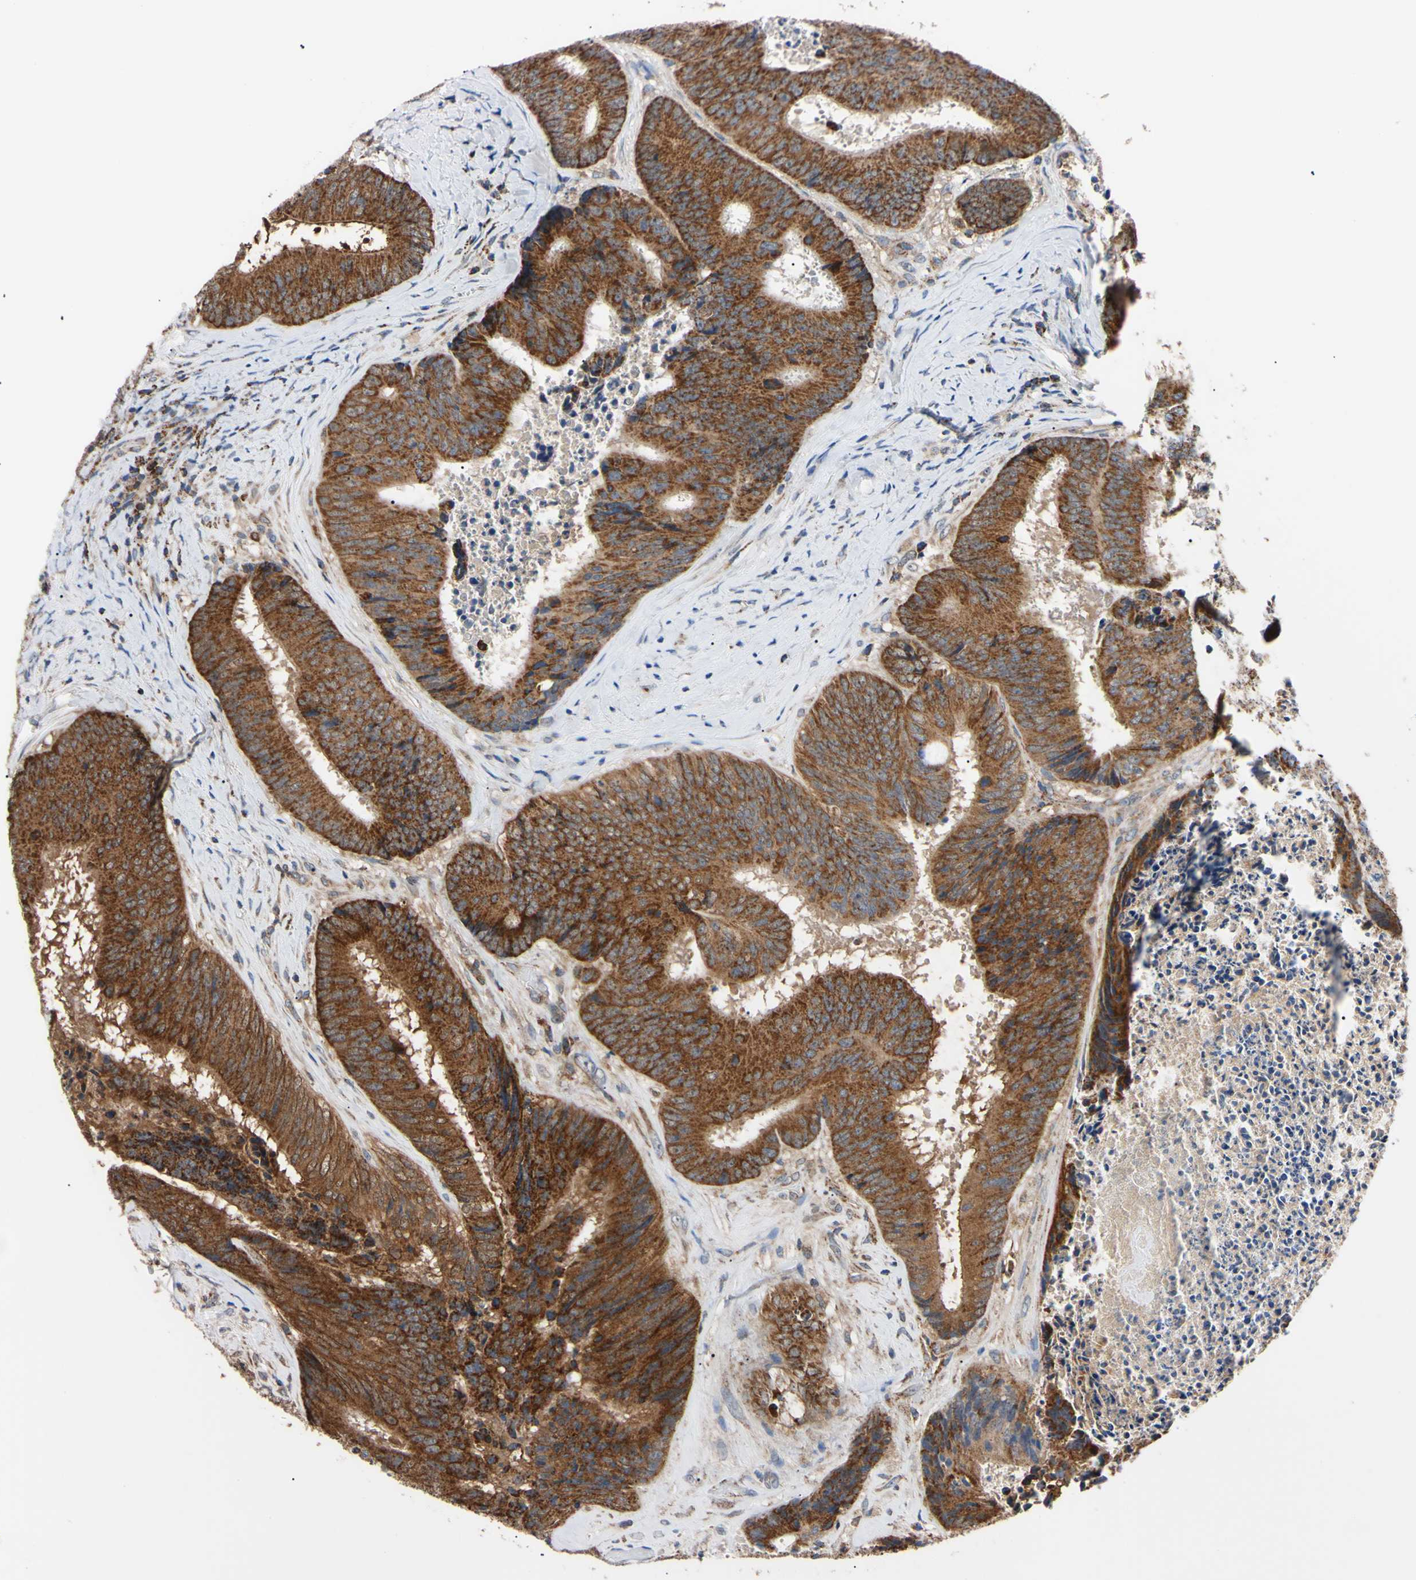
{"staining": {"intensity": "strong", "quantity": ">75%", "location": "cytoplasmic/membranous"}, "tissue": "colorectal cancer", "cell_type": "Tumor cells", "image_type": "cancer", "snomed": [{"axis": "morphology", "description": "Adenocarcinoma, NOS"}, {"axis": "topography", "description": "Rectum"}], "caption": "Immunohistochemistry (DAB) staining of adenocarcinoma (colorectal) demonstrates strong cytoplasmic/membranous protein positivity in approximately >75% of tumor cells. The staining was performed using DAB to visualize the protein expression in brown, while the nuclei were stained in blue with hematoxylin (Magnification: 20x).", "gene": "CLPP", "patient": {"sex": "male", "age": 72}}